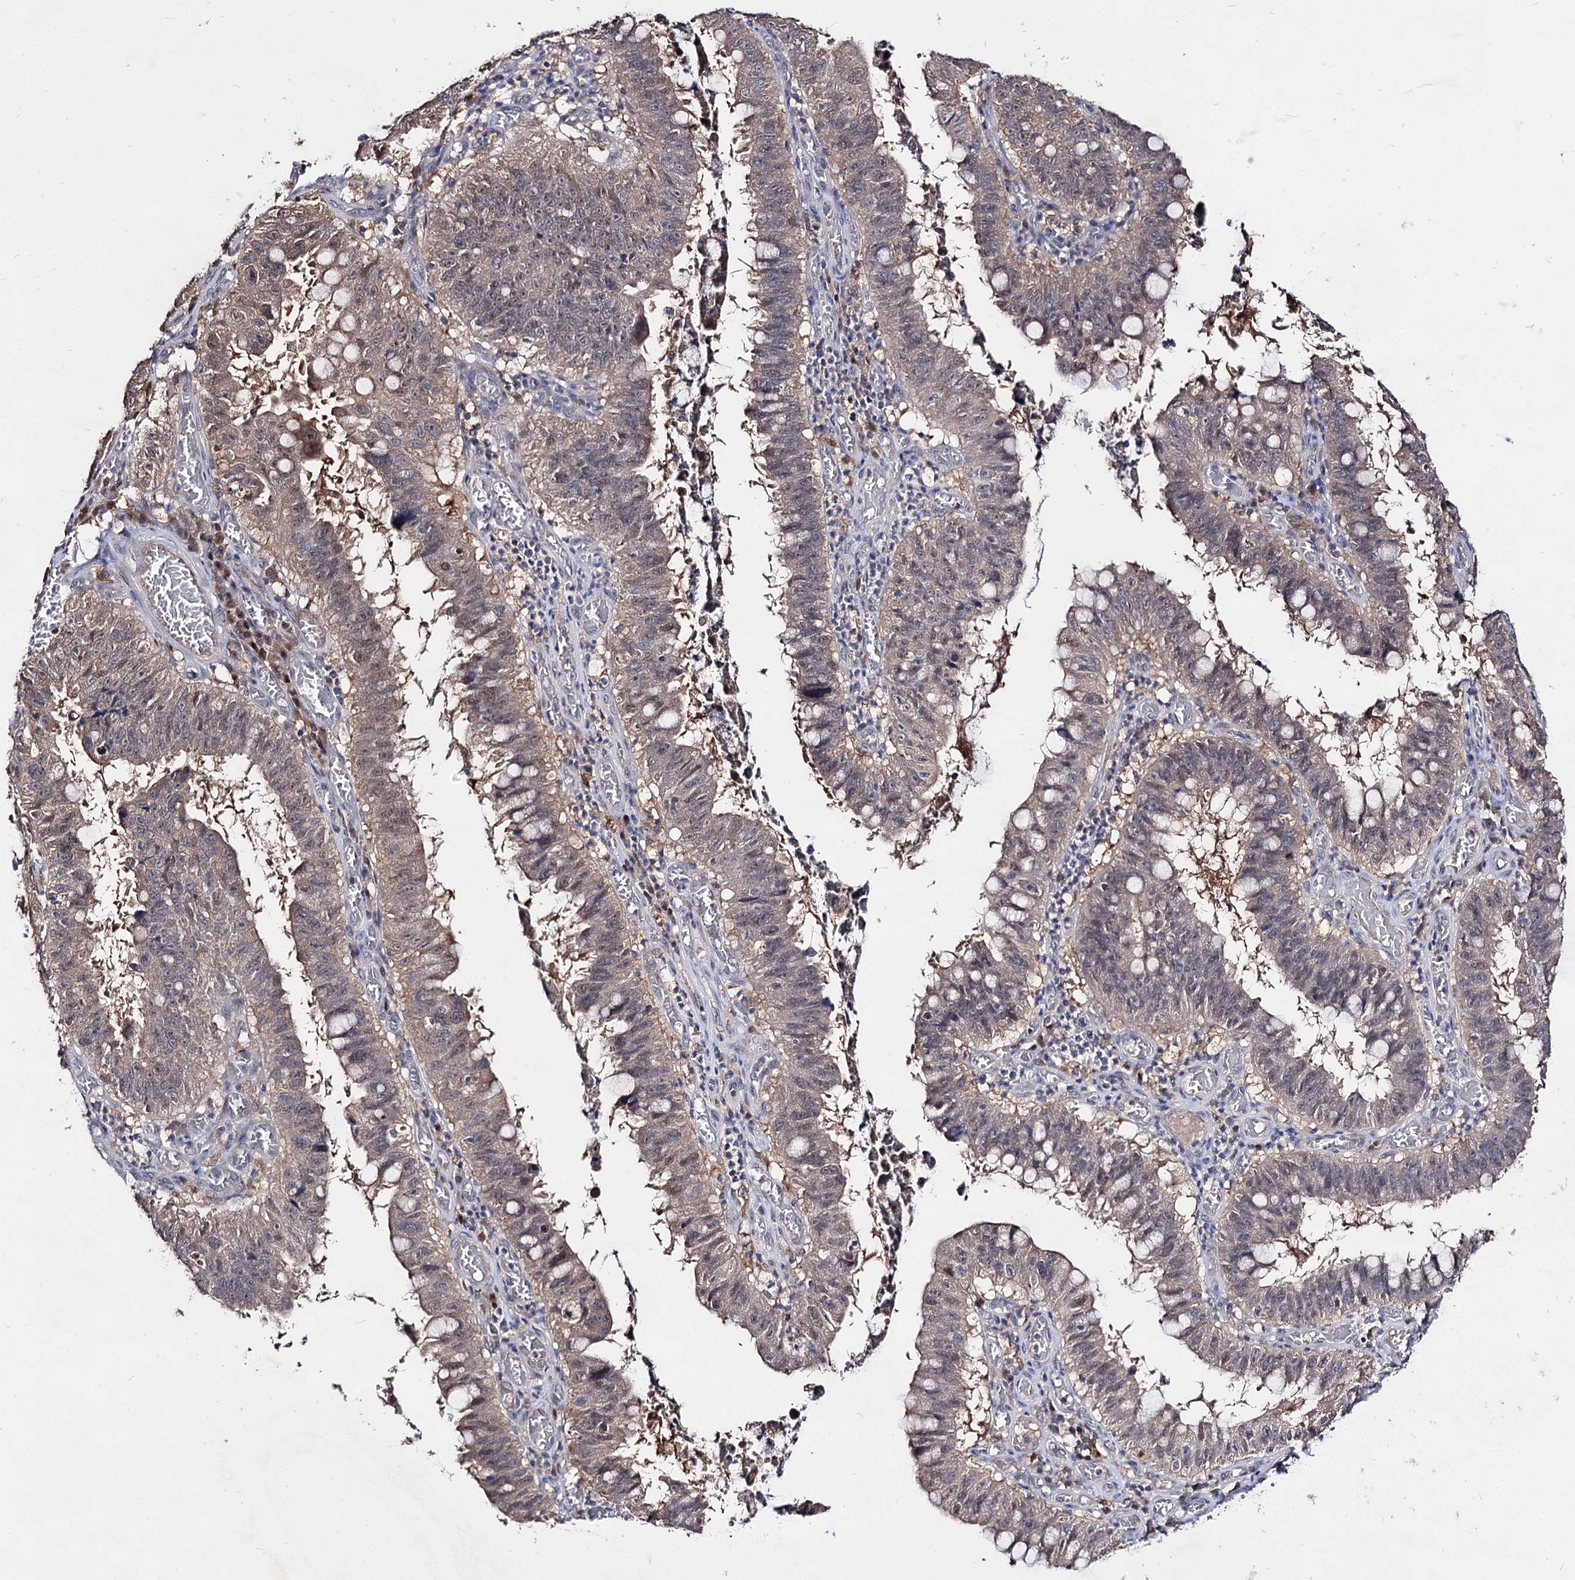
{"staining": {"intensity": "weak", "quantity": "<25%", "location": "cytoplasmic/membranous"}, "tissue": "stomach cancer", "cell_type": "Tumor cells", "image_type": "cancer", "snomed": [{"axis": "morphology", "description": "Adenocarcinoma, NOS"}, {"axis": "topography", "description": "Stomach"}], "caption": "DAB (3,3'-diaminobenzidine) immunohistochemical staining of stomach adenocarcinoma displays no significant expression in tumor cells.", "gene": "ACTR6", "patient": {"sex": "male", "age": 59}}